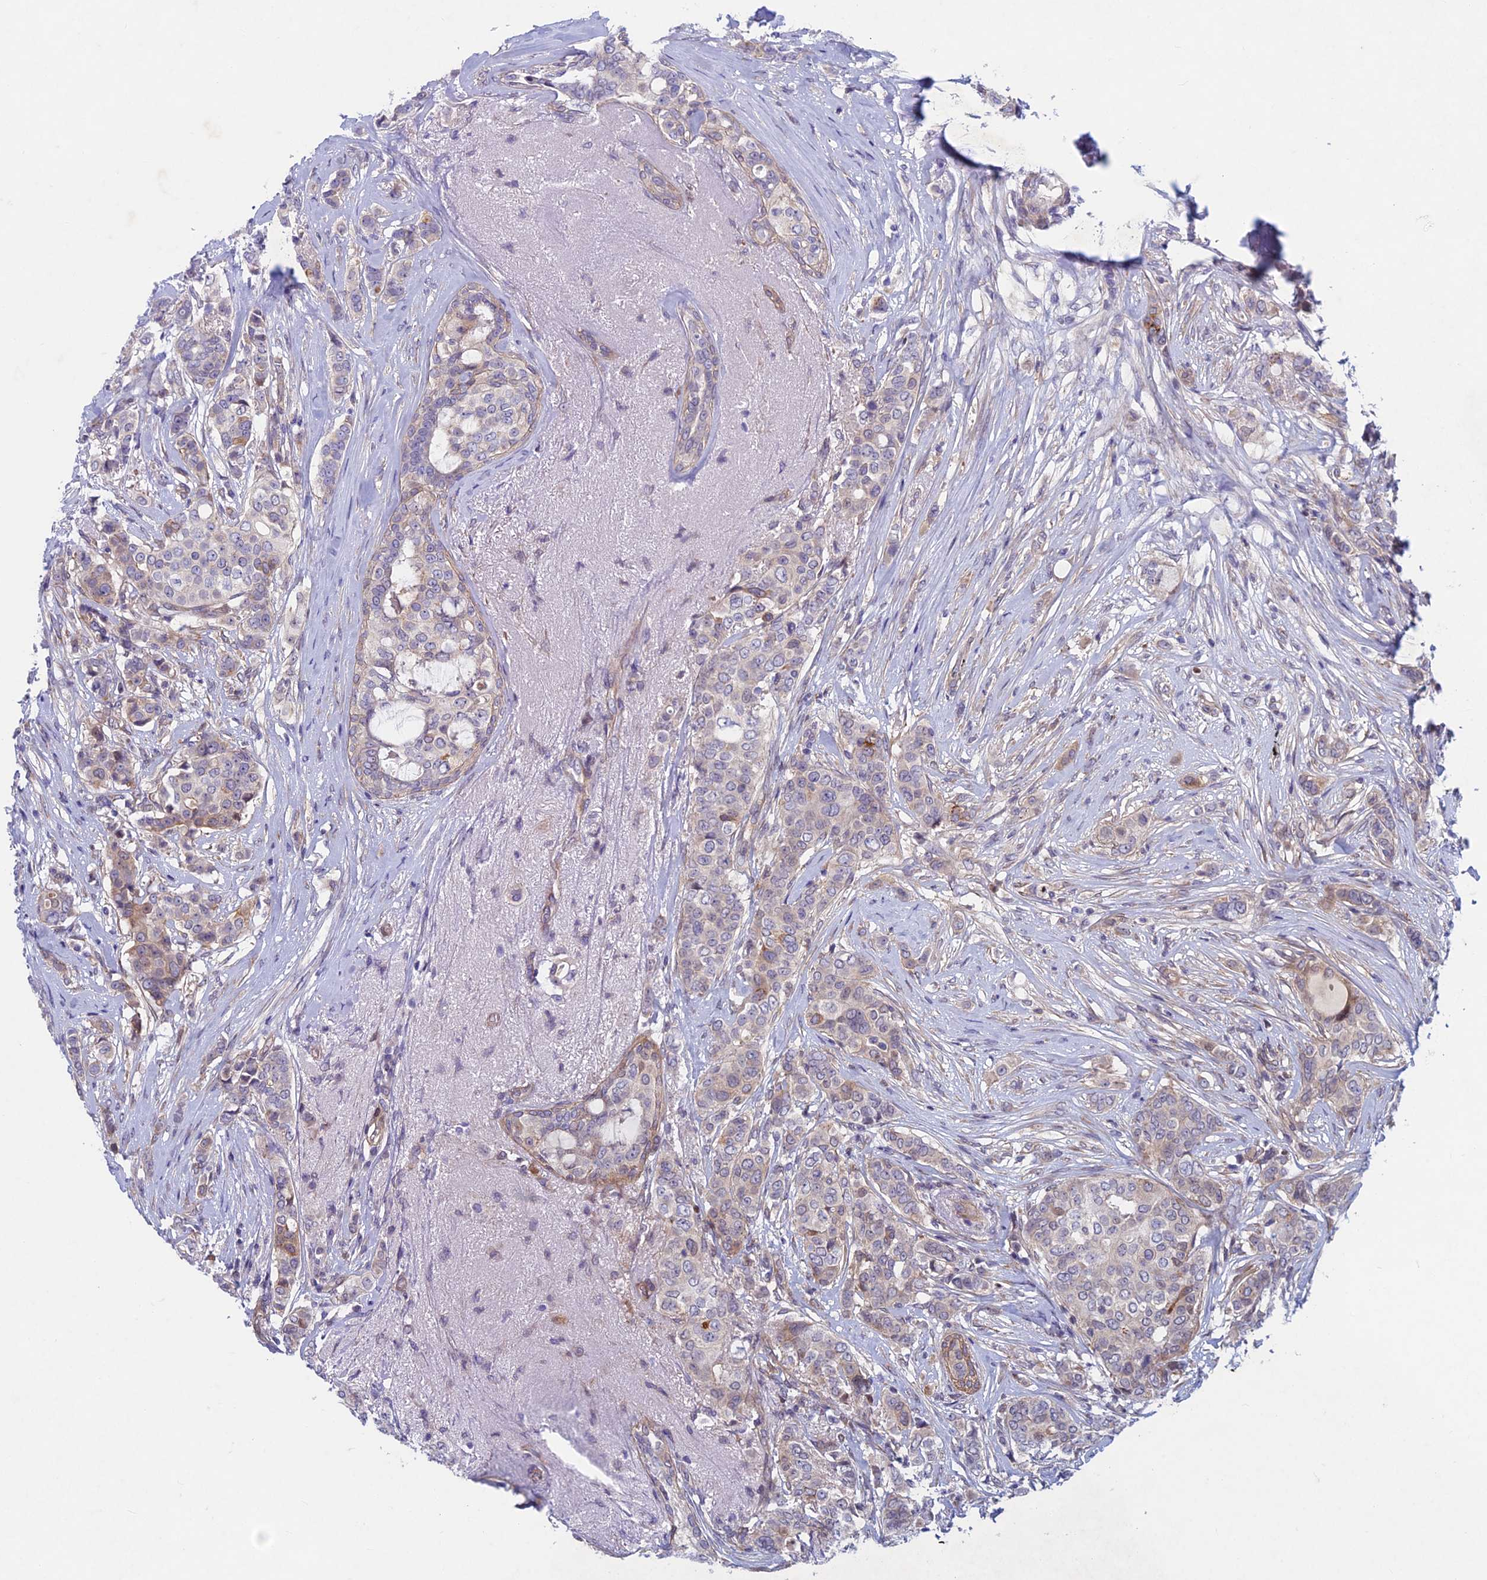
{"staining": {"intensity": "weak", "quantity": "<25%", "location": "cytoplasmic/membranous"}, "tissue": "breast cancer", "cell_type": "Tumor cells", "image_type": "cancer", "snomed": [{"axis": "morphology", "description": "Lobular carcinoma"}, {"axis": "topography", "description": "Breast"}], "caption": "Immunohistochemistry image of human breast lobular carcinoma stained for a protein (brown), which displays no expression in tumor cells.", "gene": "PTHLH", "patient": {"sex": "female", "age": 51}}